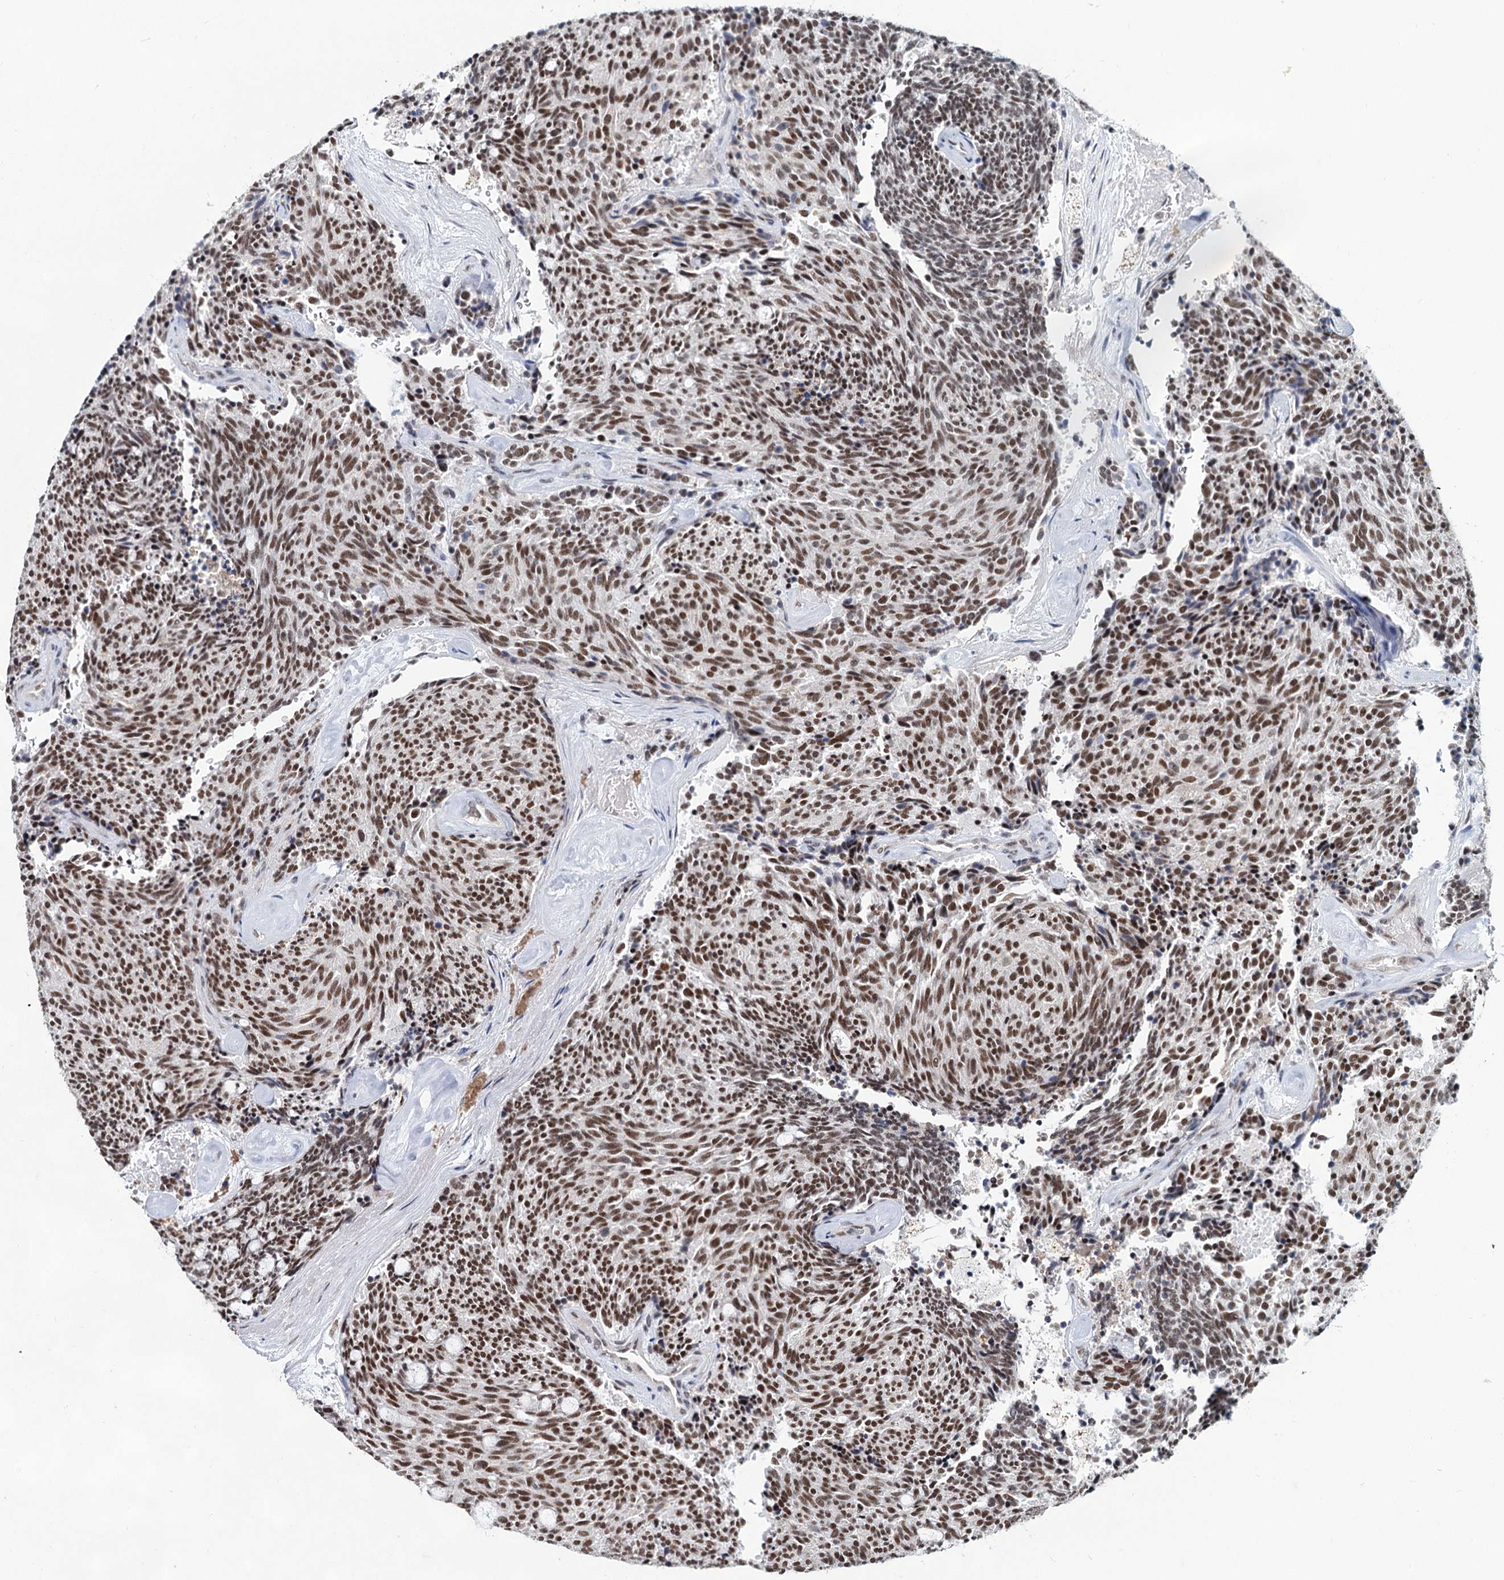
{"staining": {"intensity": "moderate", "quantity": ">75%", "location": "nuclear"}, "tissue": "carcinoid", "cell_type": "Tumor cells", "image_type": "cancer", "snomed": [{"axis": "morphology", "description": "Carcinoid, malignant, NOS"}, {"axis": "topography", "description": "Pancreas"}], "caption": "Moderate nuclear protein positivity is seen in about >75% of tumor cells in malignant carcinoid.", "gene": "METTL14", "patient": {"sex": "female", "age": 54}}